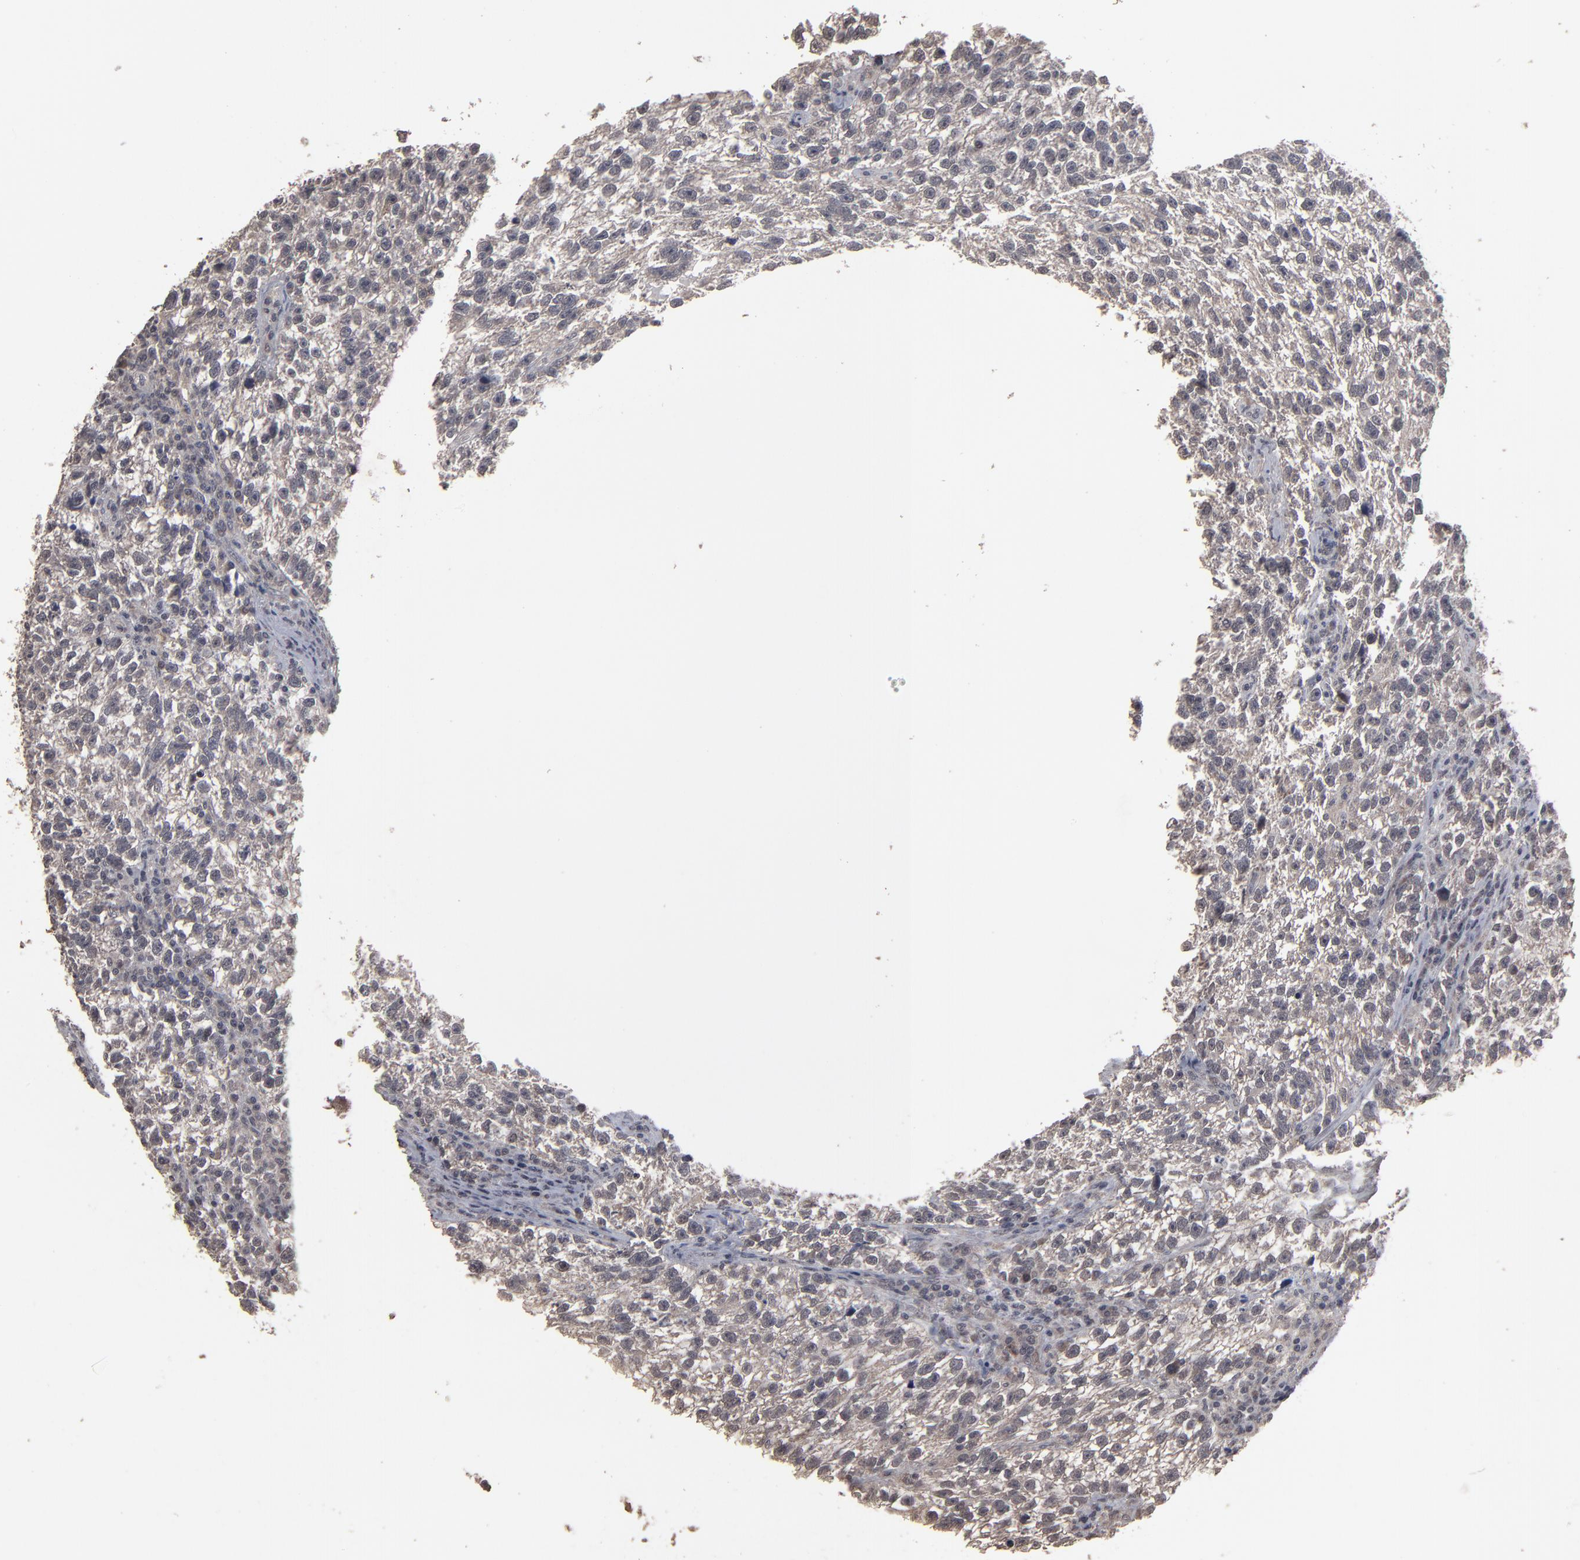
{"staining": {"intensity": "weak", "quantity": ">75%", "location": "cytoplasmic/membranous"}, "tissue": "testis cancer", "cell_type": "Tumor cells", "image_type": "cancer", "snomed": [{"axis": "morphology", "description": "Seminoma, NOS"}, {"axis": "topography", "description": "Testis"}], "caption": "IHC photomicrograph of human seminoma (testis) stained for a protein (brown), which demonstrates low levels of weak cytoplasmic/membranous positivity in approximately >75% of tumor cells.", "gene": "SLC22A17", "patient": {"sex": "male", "age": 38}}